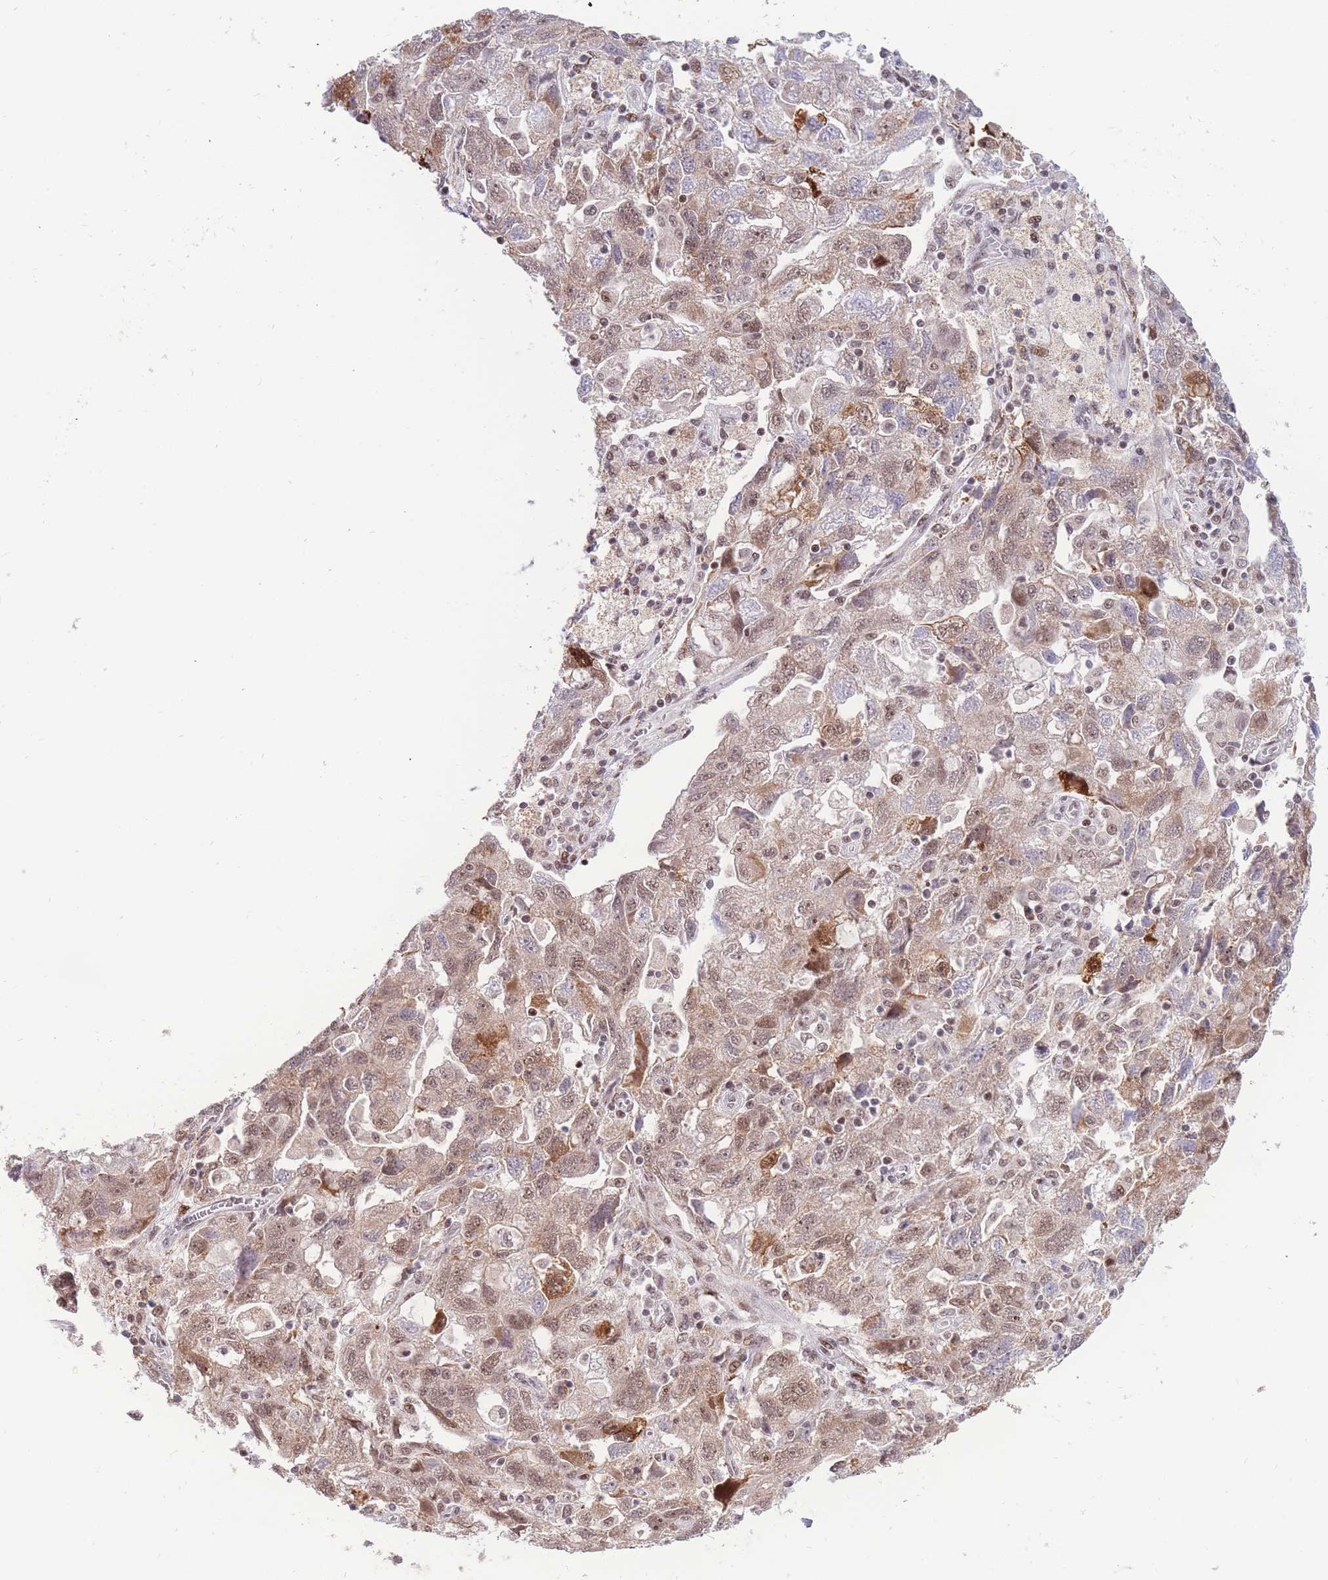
{"staining": {"intensity": "moderate", "quantity": "25%-75%", "location": "nuclear"}, "tissue": "ovarian cancer", "cell_type": "Tumor cells", "image_type": "cancer", "snomed": [{"axis": "morphology", "description": "Carcinoma, NOS"}, {"axis": "morphology", "description": "Cystadenocarcinoma, serous, NOS"}, {"axis": "topography", "description": "Ovary"}], "caption": "IHC micrograph of human ovarian serous cystadenocarcinoma stained for a protein (brown), which reveals medium levels of moderate nuclear positivity in approximately 25%-75% of tumor cells.", "gene": "TARBP2", "patient": {"sex": "female", "age": 69}}